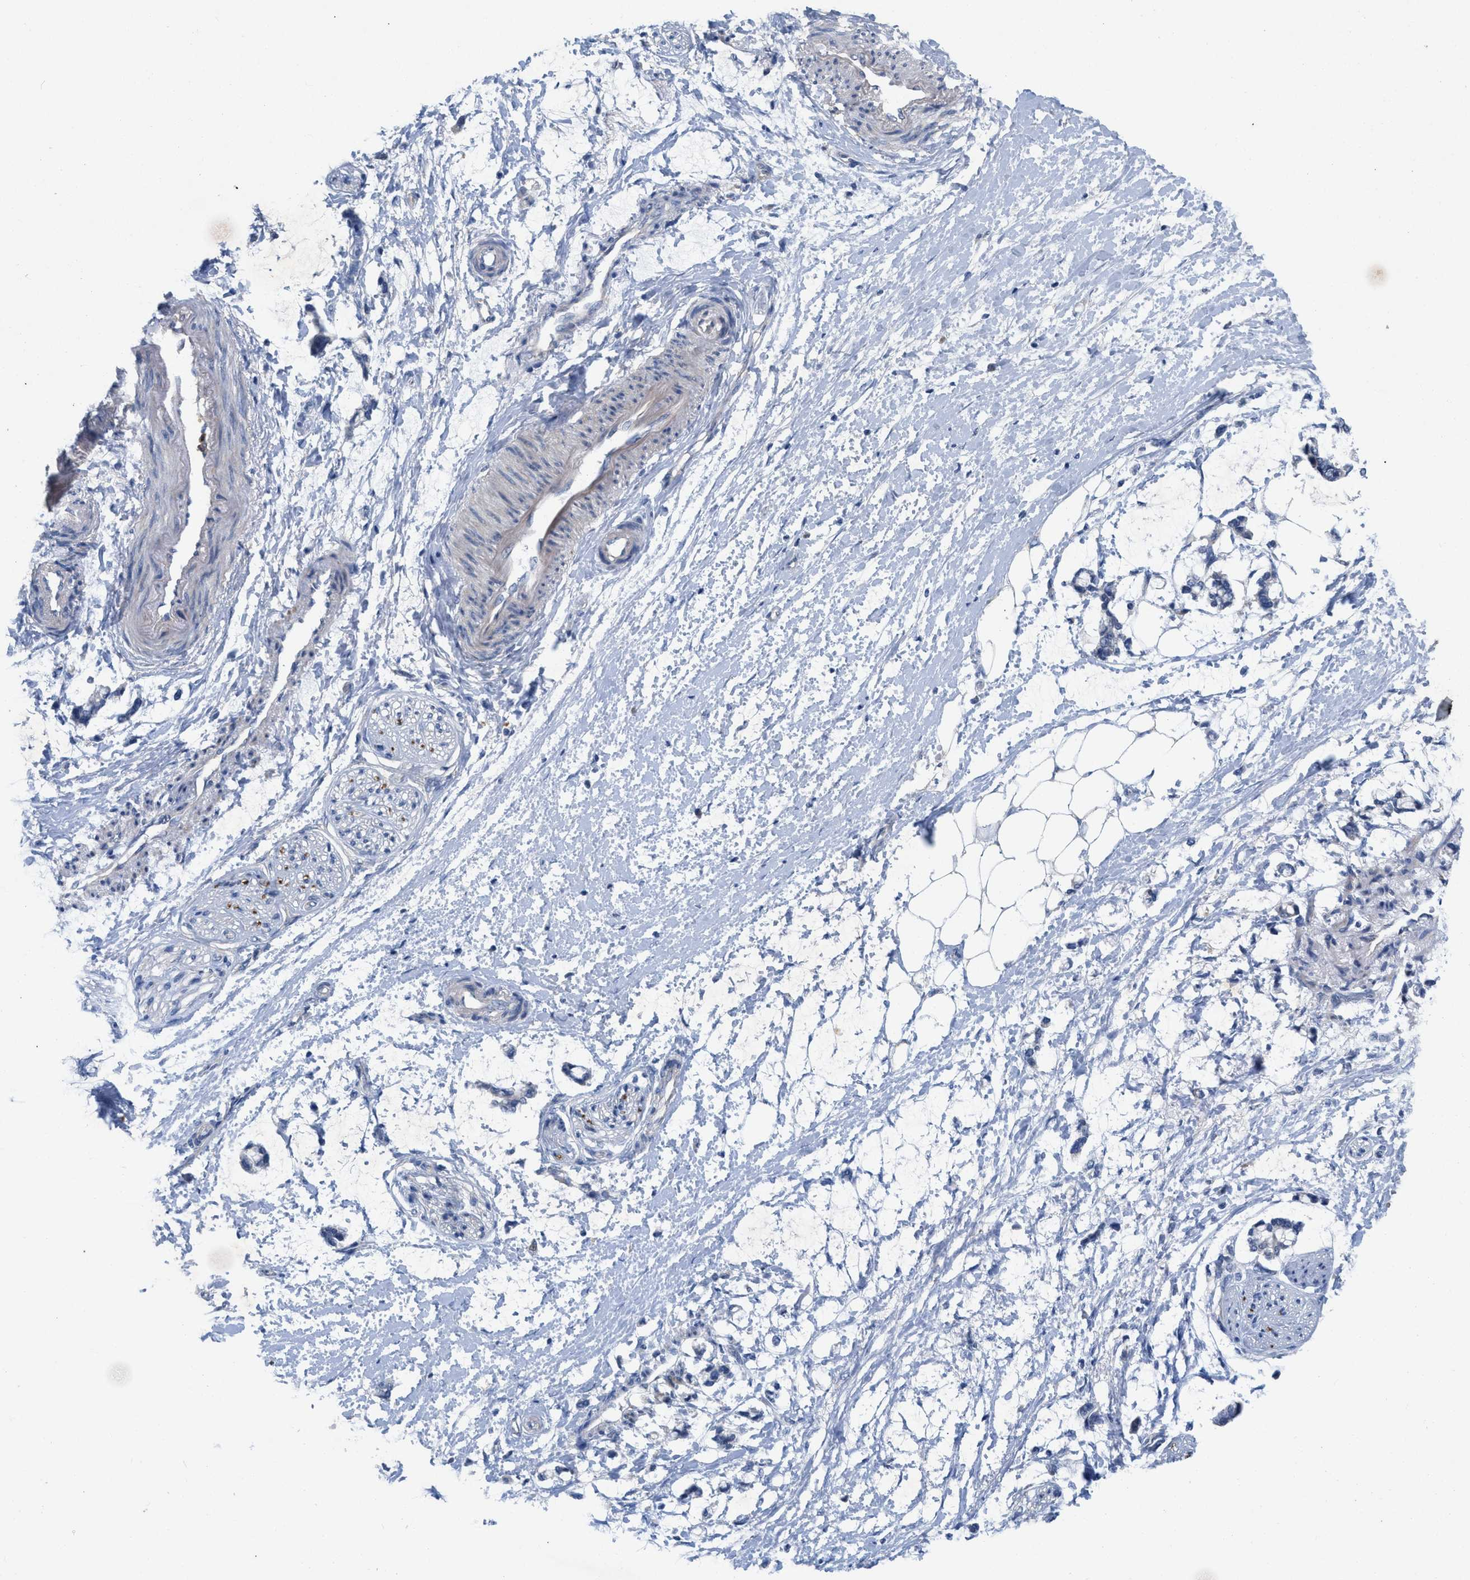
{"staining": {"intensity": "negative", "quantity": "none", "location": "none"}, "tissue": "adipose tissue", "cell_type": "Adipocytes", "image_type": "normal", "snomed": [{"axis": "morphology", "description": "Normal tissue, NOS"}, {"axis": "morphology", "description": "Adenocarcinoma, NOS"}, {"axis": "topography", "description": "Colon"}, {"axis": "topography", "description": "Peripheral nerve tissue"}], "caption": "A high-resolution image shows immunohistochemistry staining of normal adipose tissue, which shows no significant expression in adipocytes.", "gene": "PLPPR5", "patient": {"sex": "male", "age": 14}}